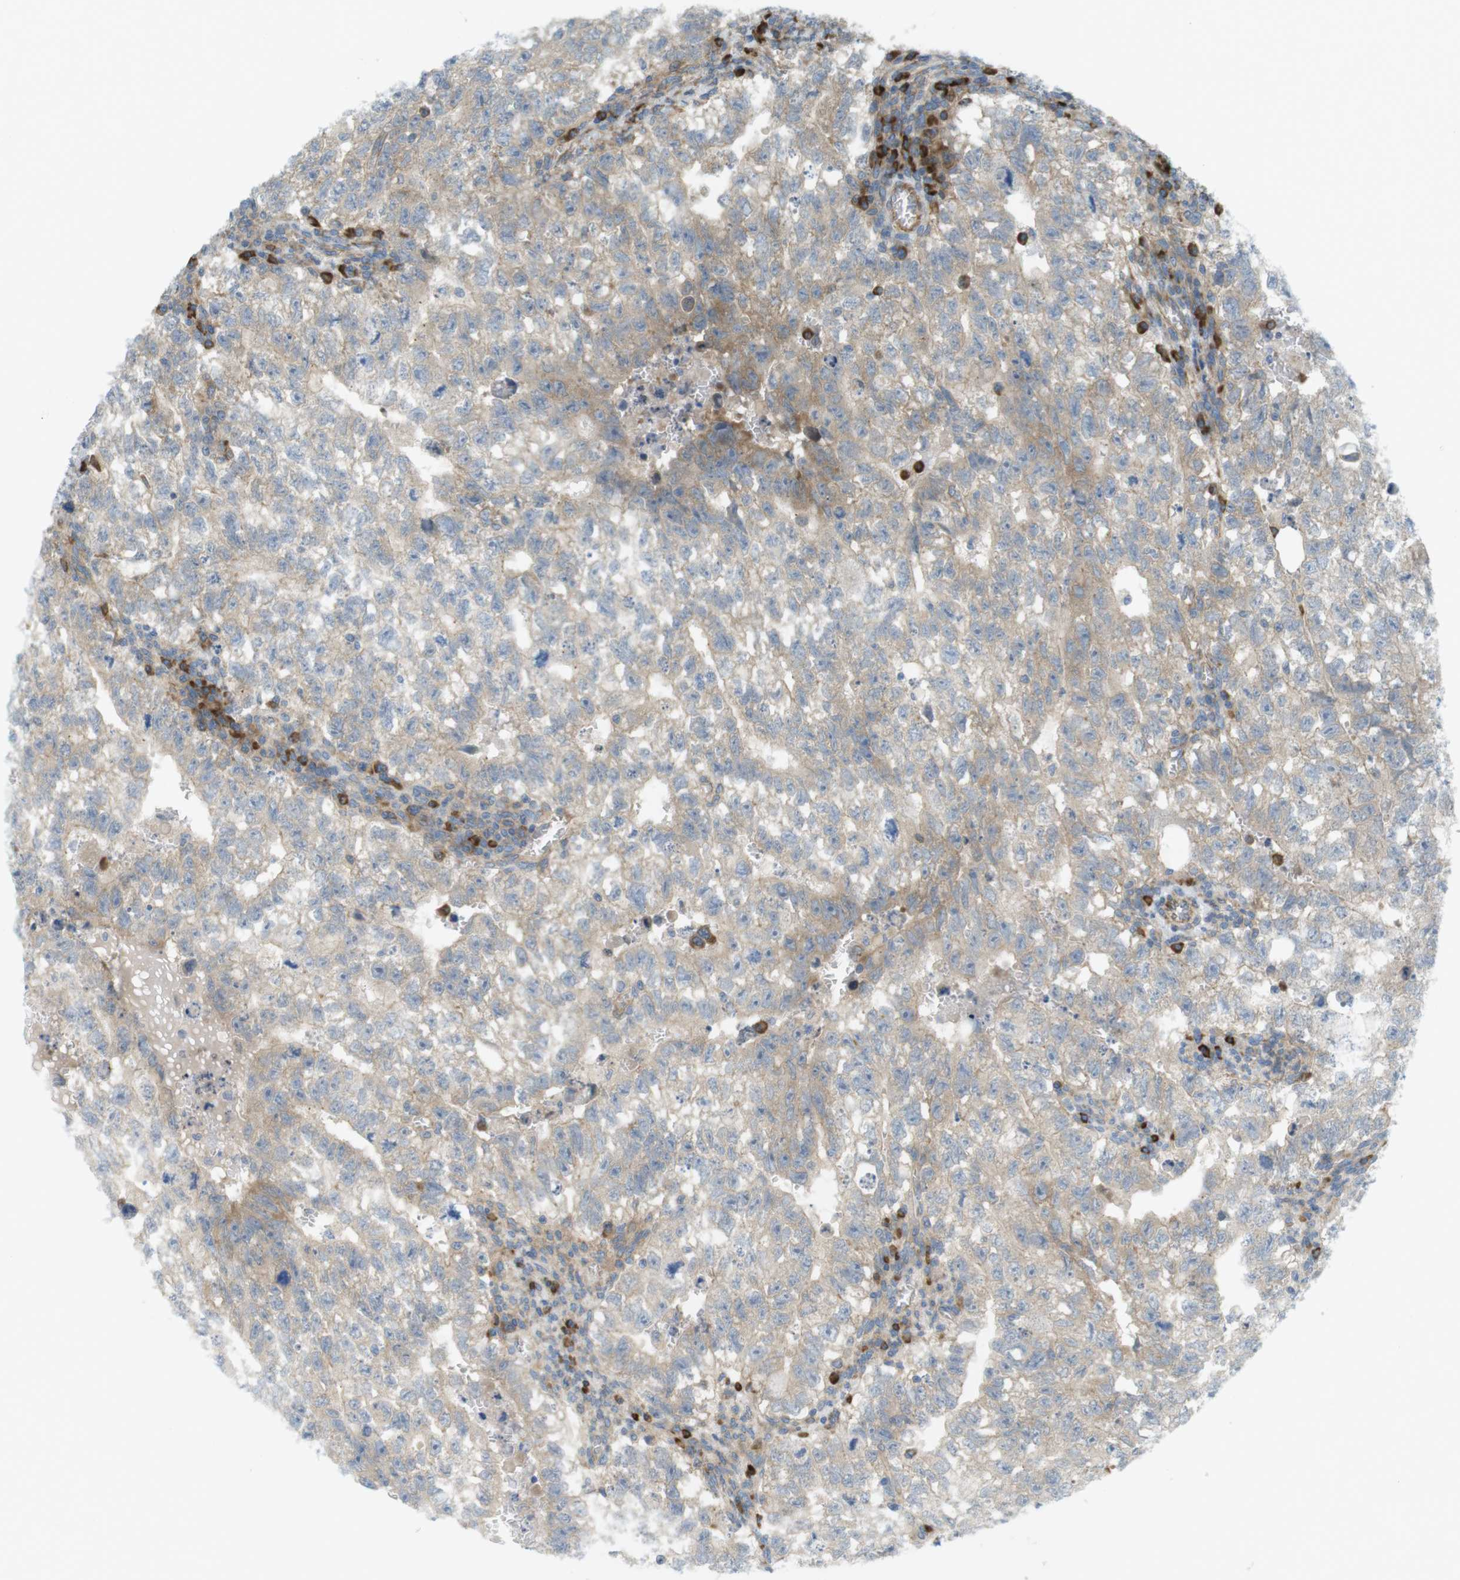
{"staining": {"intensity": "weak", "quantity": "25%-75%", "location": "cytoplasmic/membranous"}, "tissue": "testis cancer", "cell_type": "Tumor cells", "image_type": "cancer", "snomed": [{"axis": "morphology", "description": "Seminoma, NOS"}, {"axis": "morphology", "description": "Carcinoma, Embryonal, NOS"}, {"axis": "topography", "description": "Testis"}], "caption": "This image demonstrates immunohistochemistry staining of testis cancer (seminoma), with low weak cytoplasmic/membranous expression in about 25%-75% of tumor cells.", "gene": "GJC3", "patient": {"sex": "male", "age": 38}}